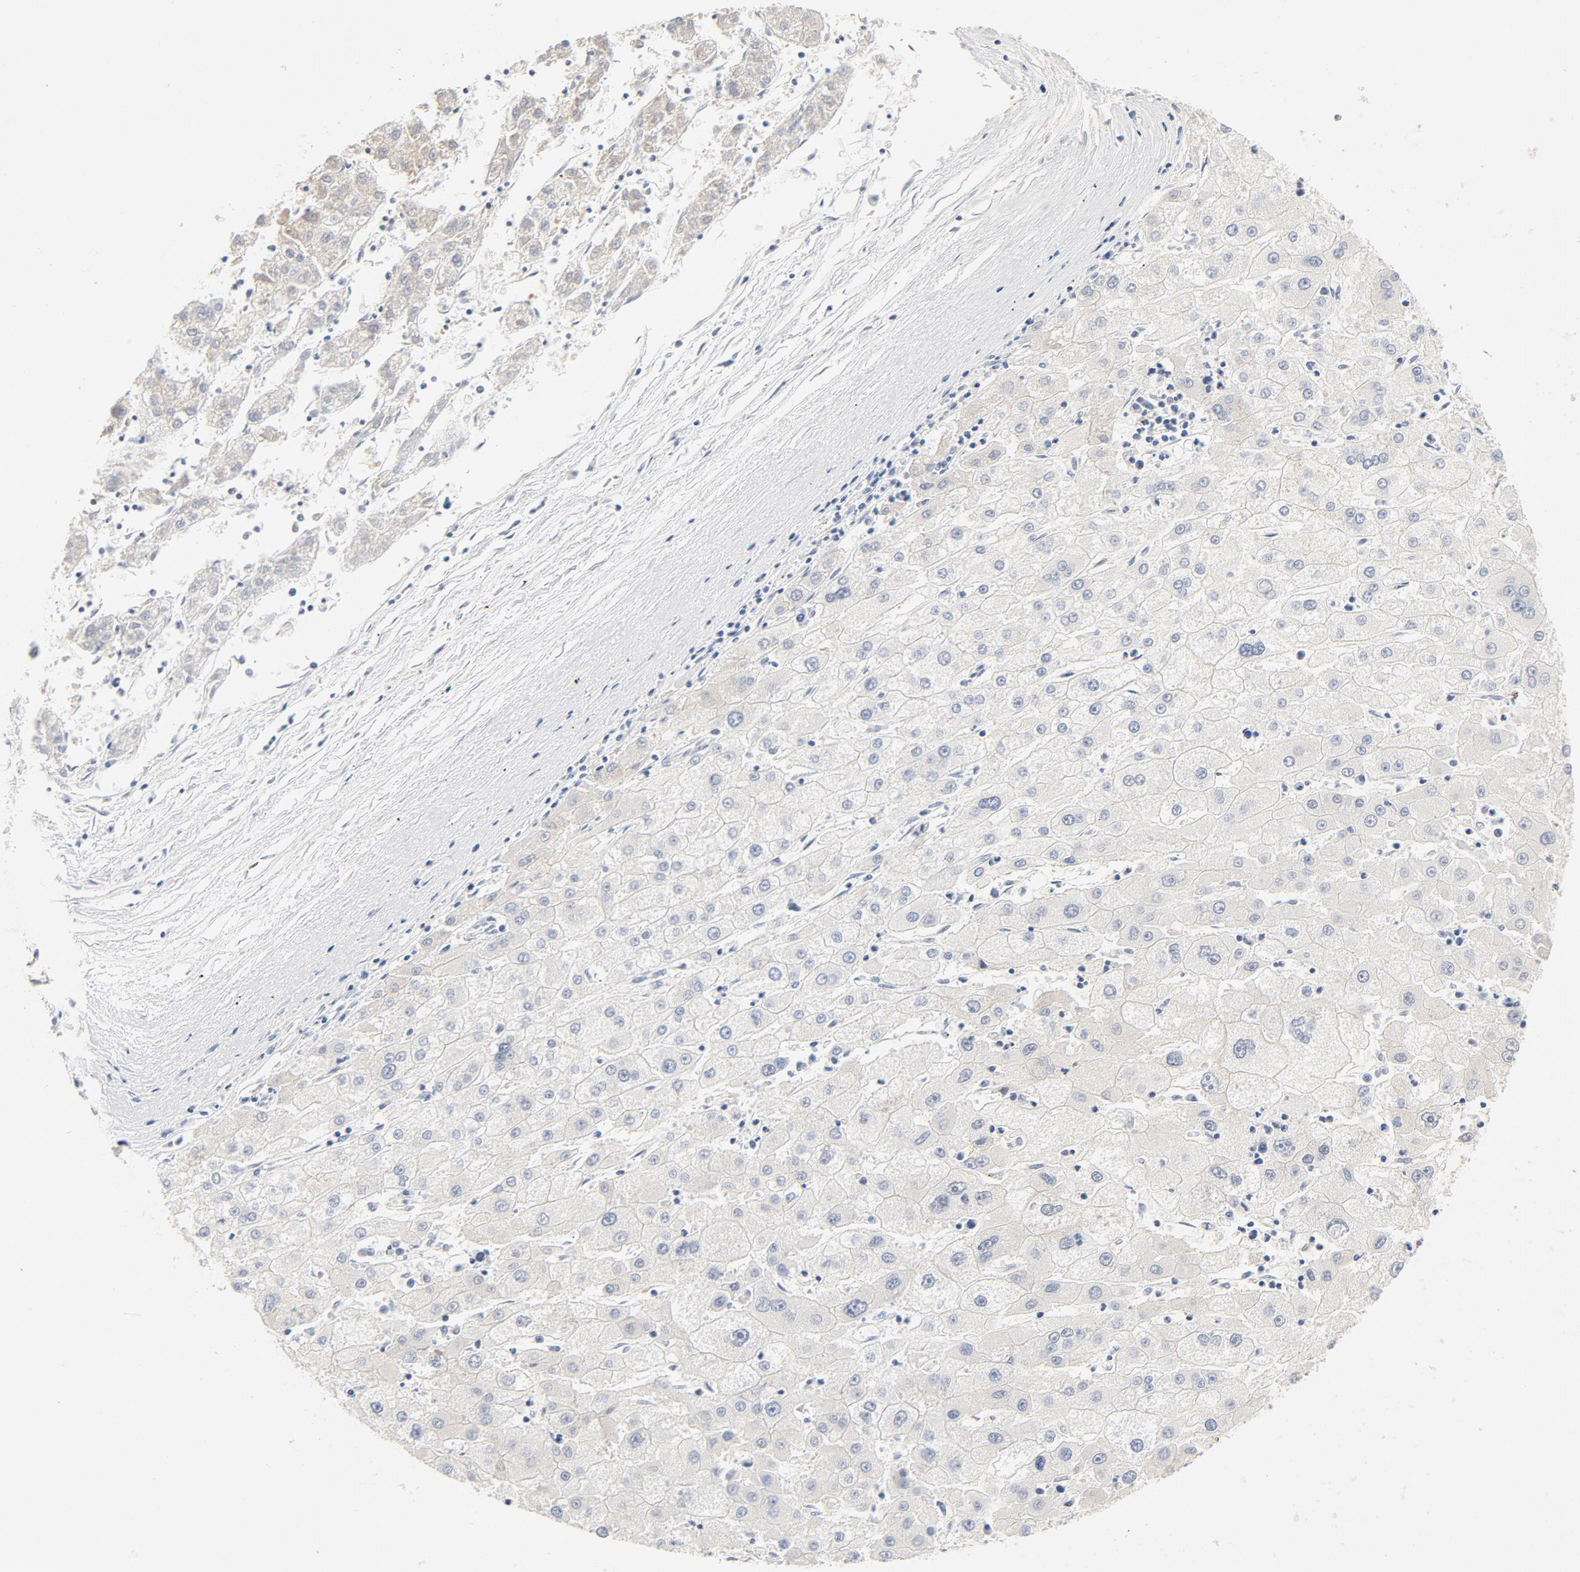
{"staining": {"intensity": "weak", "quantity": "<25%", "location": "cytoplasmic/membranous"}, "tissue": "liver cancer", "cell_type": "Tumor cells", "image_type": "cancer", "snomed": [{"axis": "morphology", "description": "Carcinoma, Hepatocellular, NOS"}, {"axis": "topography", "description": "Liver"}], "caption": "Immunohistochemistry (IHC) of human liver hepatocellular carcinoma shows no expression in tumor cells.", "gene": "STAT1", "patient": {"sex": "male", "age": 72}}